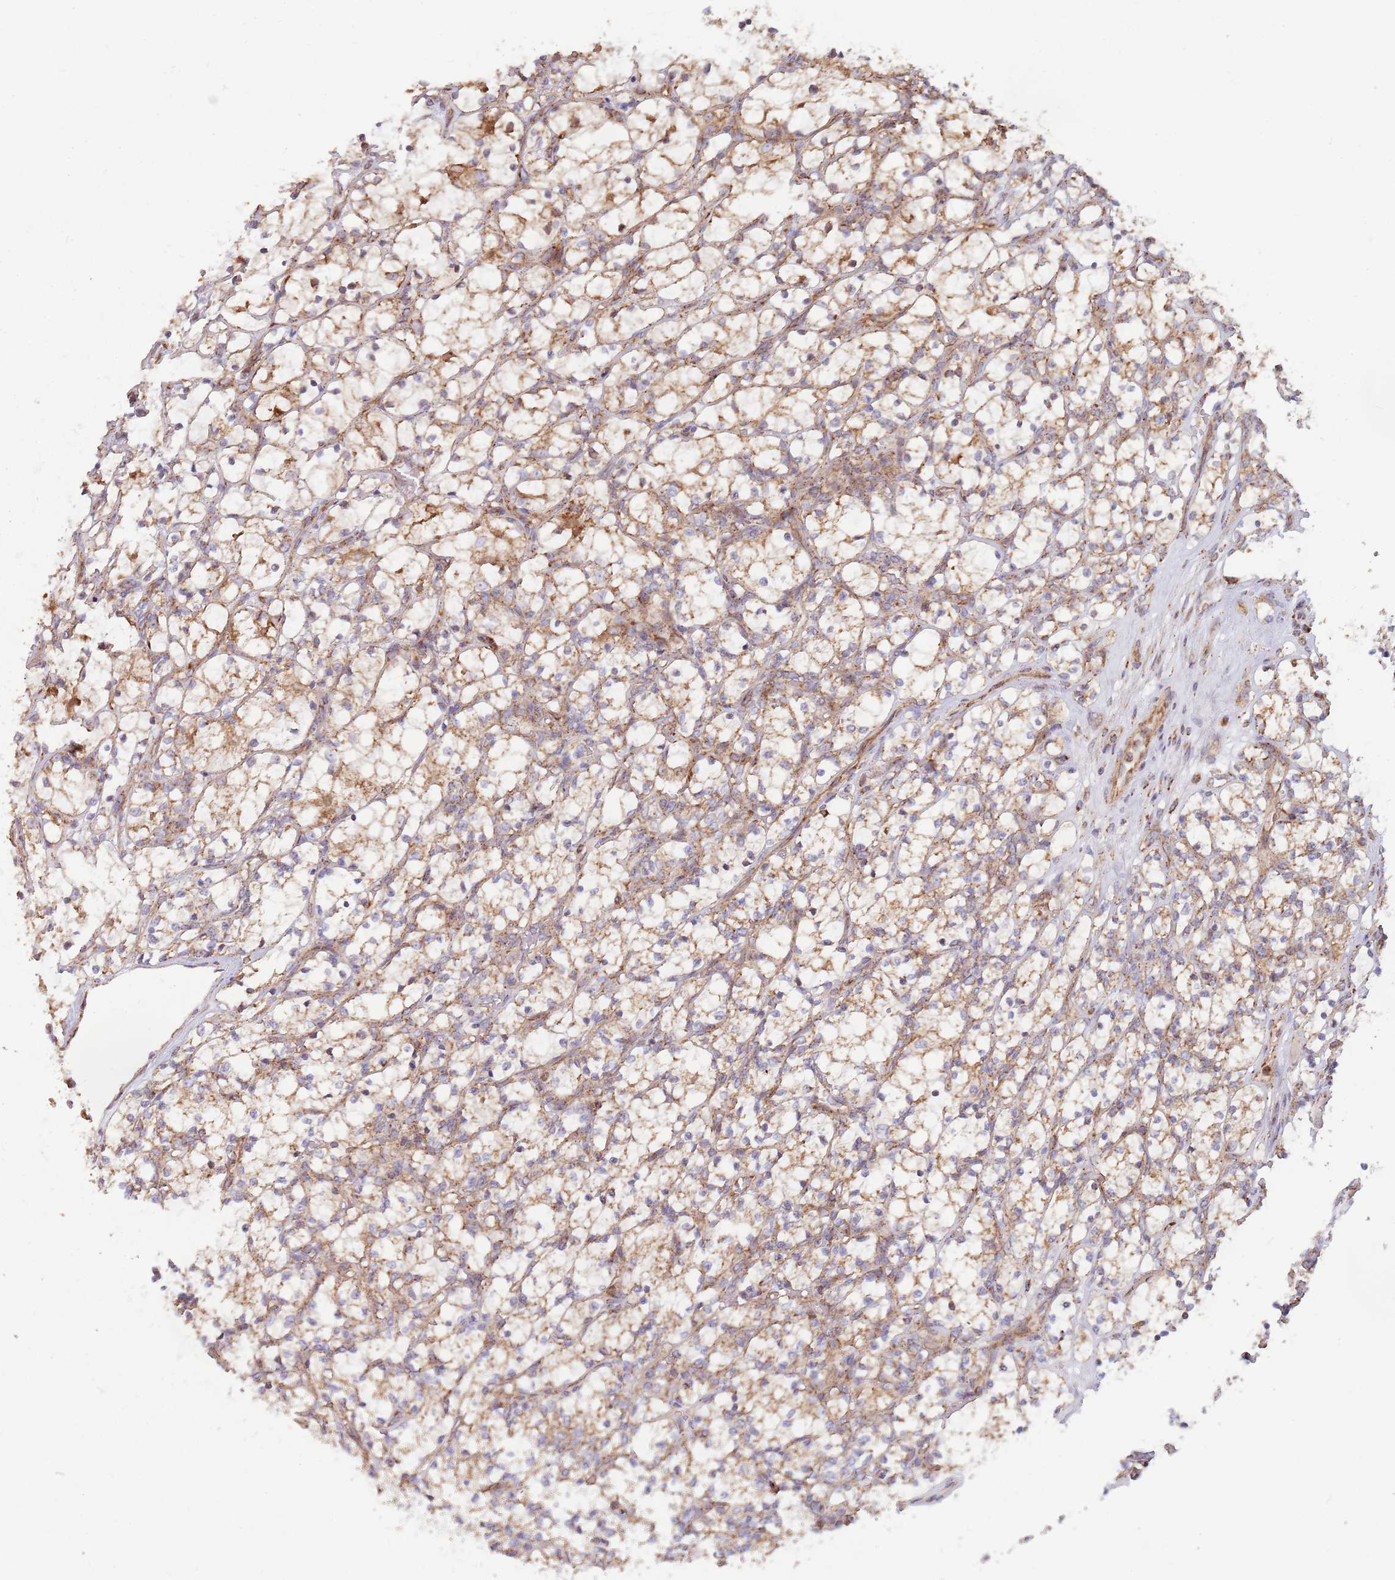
{"staining": {"intensity": "moderate", "quantity": ">75%", "location": "cytoplasmic/membranous"}, "tissue": "renal cancer", "cell_type": "Tumor cells", "image_type": "cancer", "snomed": [{"axis": "morphology", "description": "Adenocarcinoma, NOS"}, {"axis": "topography", "description": "Kidney"}], "caption": "Moderate cytoplasmic/membranous protein expression is identified in approximately >75% of tumor cells in adenocarcinoma (renal). The staining is performed using DAB (3,3'-diaminobenzidine) brown chromogen to label protein expression. The nuclei are counter-stained blue using hematoxylin.", "gene": "ATP5PD", "patient": {"sex": "female", "age": 69}}